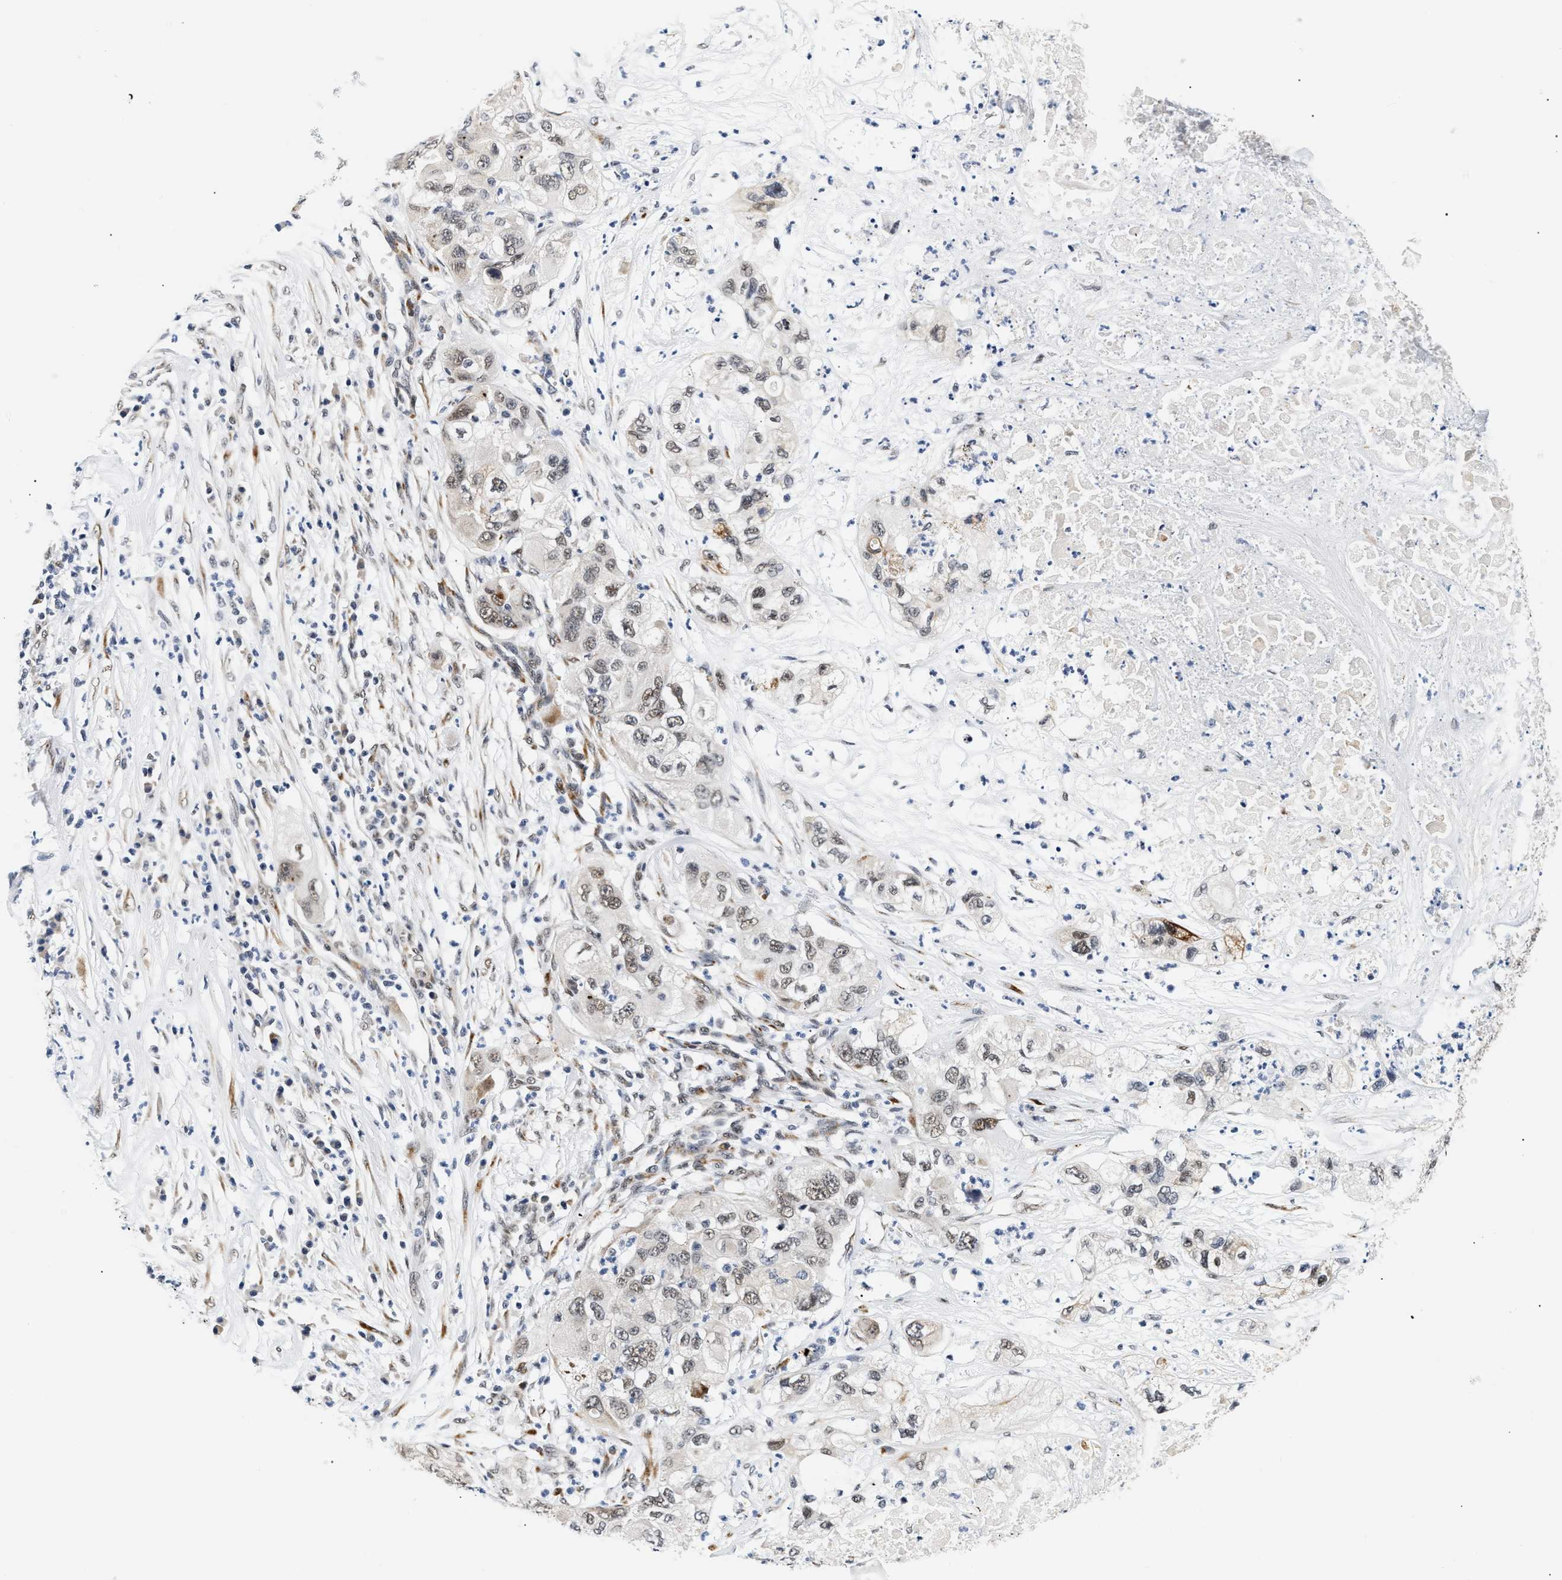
{"staining": {"intensity": "weak", "quantity": "25%-75%", "location": "nuclear"}, "tissue": "pancreatic cancer", "cell_type": "Tumor cells", "image_type": "cancer", "snomed": [{"axis": "morphology", "description": "Adenocarcinoma, NOS"}, {"axis": "topography", "description": "Pancreas"}], "caption": "Protein staining of pancreatic adenocarcinoma tissue demonstrates weak nuclear expression in about 25%-75% of tumor cells.", "gene": "THOC1", "patient": {"sex": "female", "age": 78}}